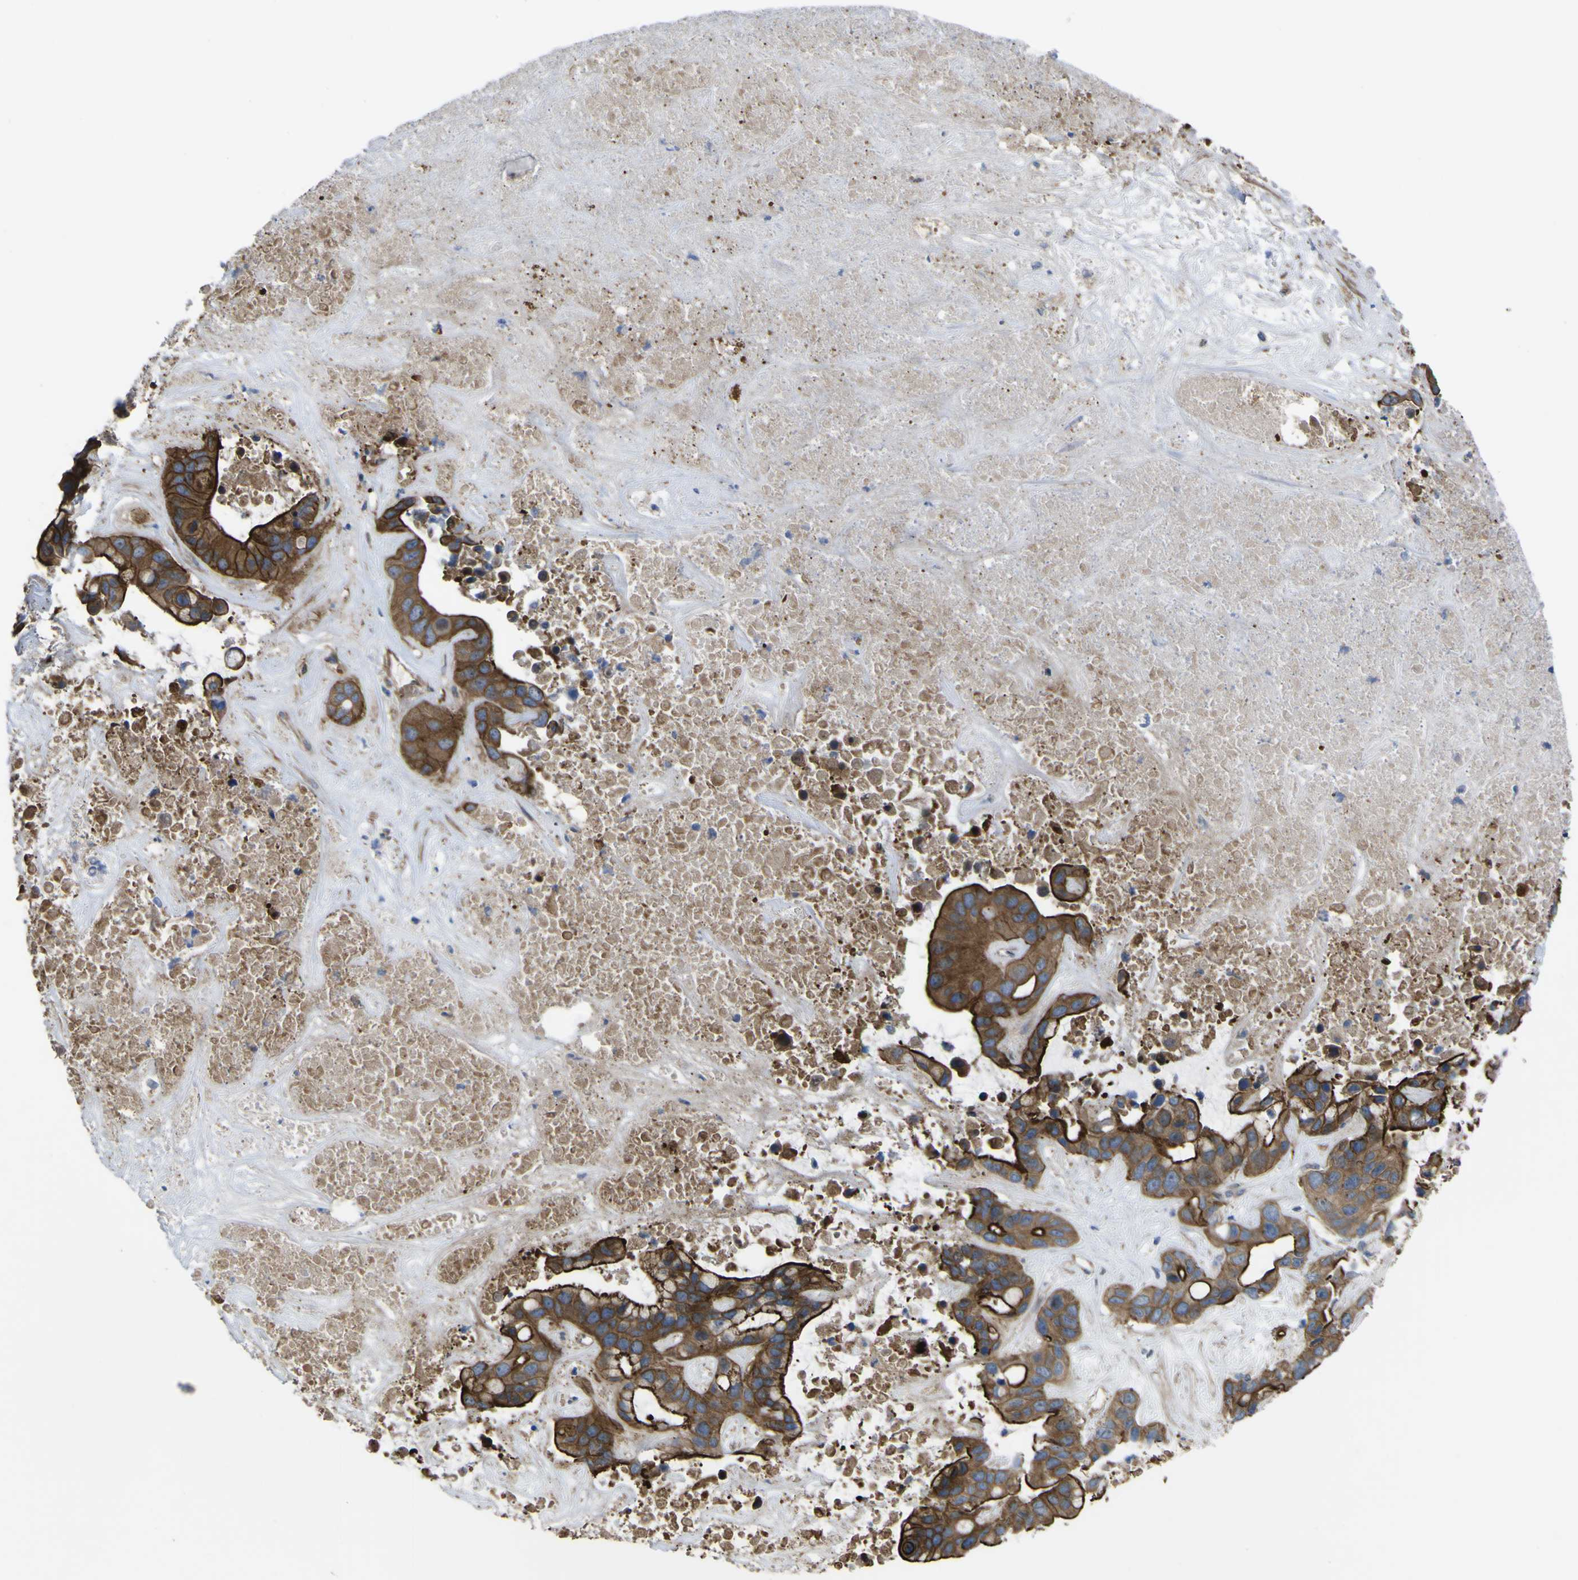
{"staining": {"intensity": "strong", "quantity": ">75%", "location": "cytoplasmic/membranous"}, "tissue": "liver cancer", "cell_type": "Tumor cells", "image_type": "cancer", "snomed": [{"axis": "morphology", "description": "Cholangiocarcinoma"}, {"axis": "topography", "description": "Liver"}], "caption": "Brown immunohistochemical staining in human liver cancer (cholangiocarcinoma) shows strong cytoplasmic/membranous expression in approximately >75% of tumor cells.", "gene": "FBXO30", "patient": {"sex": "female", "age": 65}}